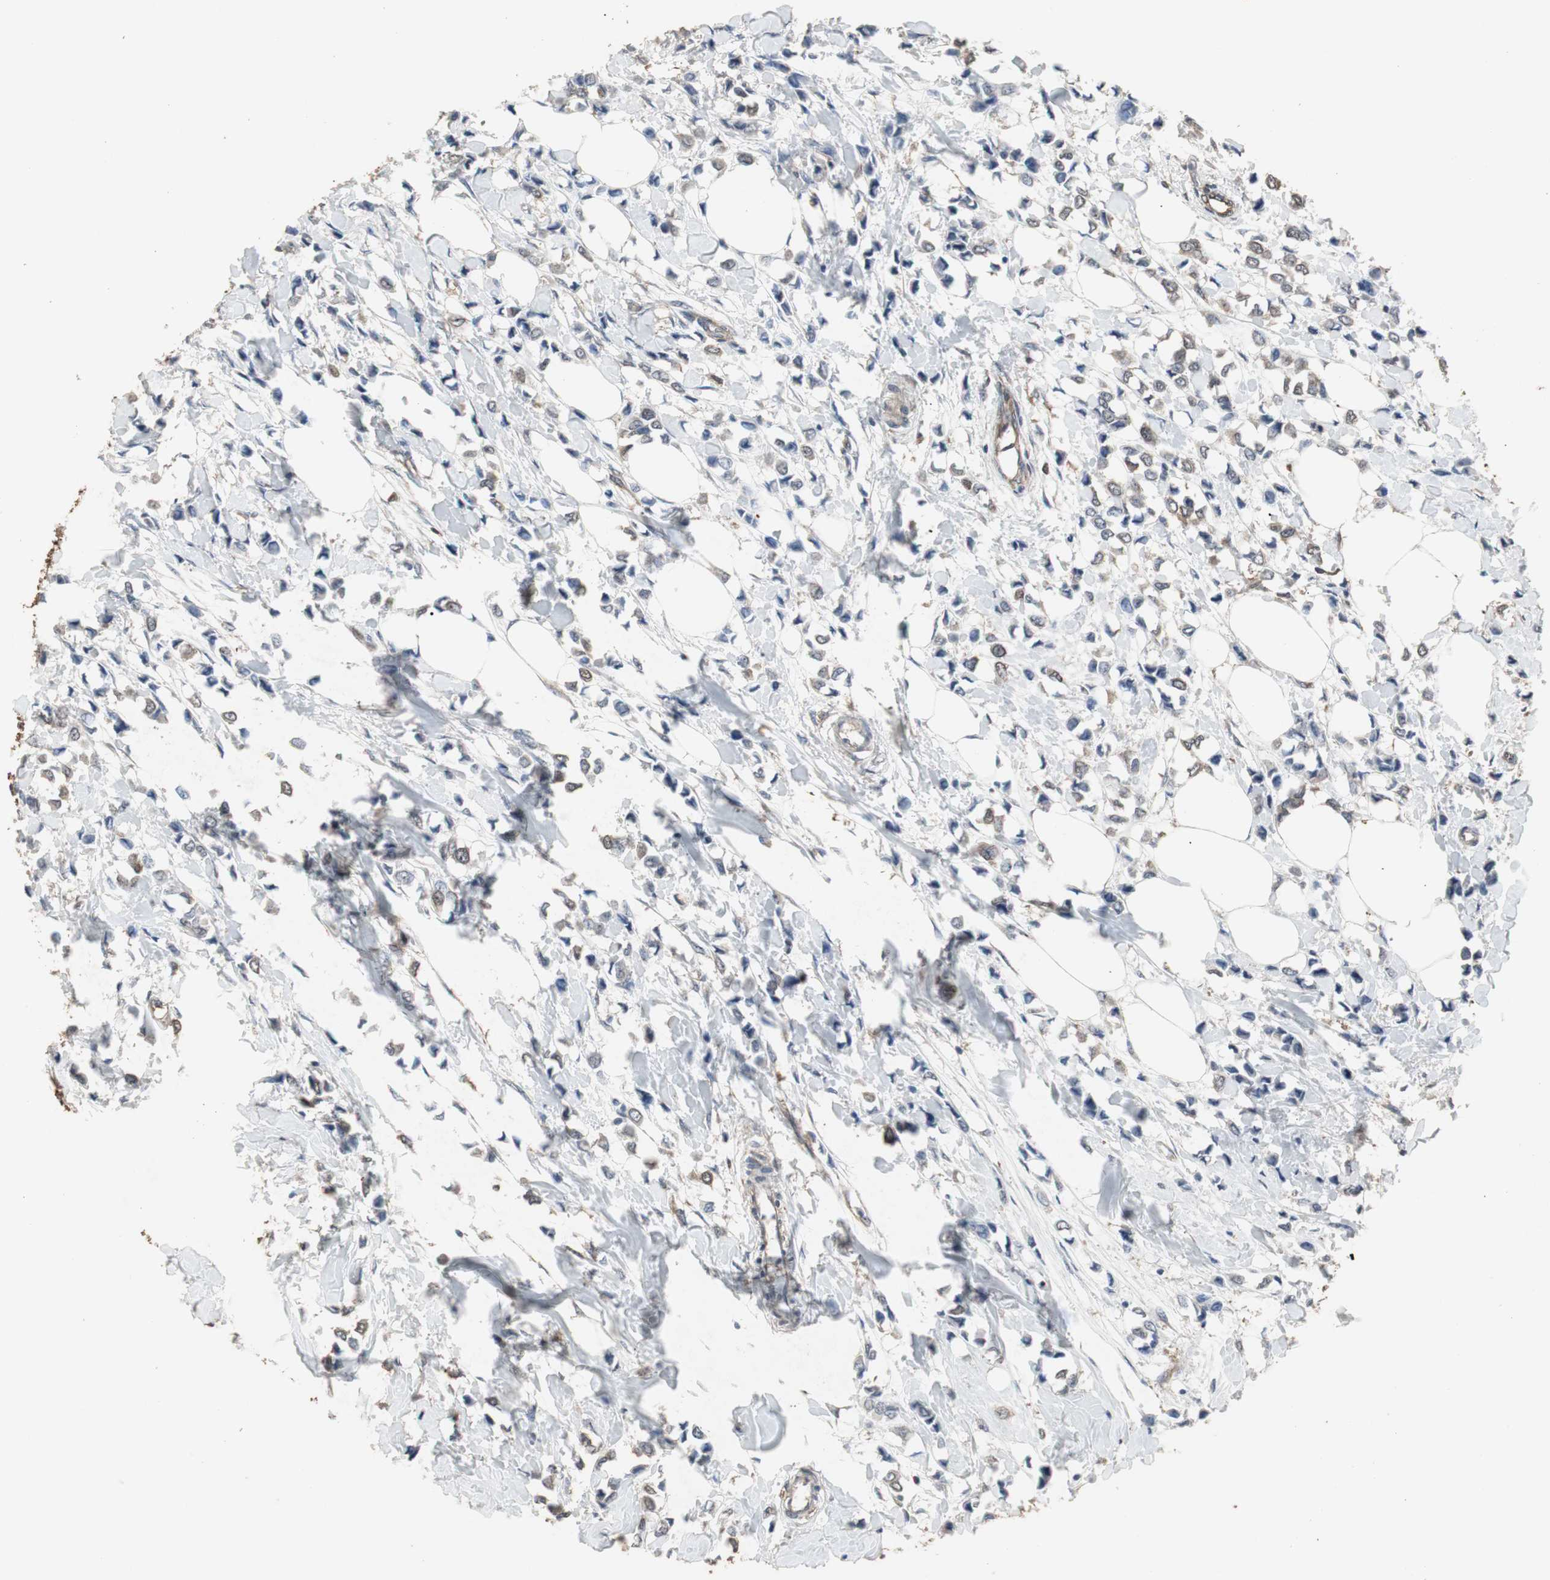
{"staining": {"intensity": "weak", "quantity": "25%-75%", "location": "cytoplasmic/membranous"}, "tissue": "breast cancer", "cell_type": "Tumor cells", "image_type": "cancer", "snomed": [{"axis": "morphology", "description": "Lobular carcinoma"}, {"axis": "topography", "description": "Breast"}], "caption": "Human breast cancer stained with a brown dye exhibits weak cytoplasmic/membranous positive expression in approximately 25%-75% of tumor cells.", "gene": "HPRT1", "patient": {"sex": "female", "age": 51}}